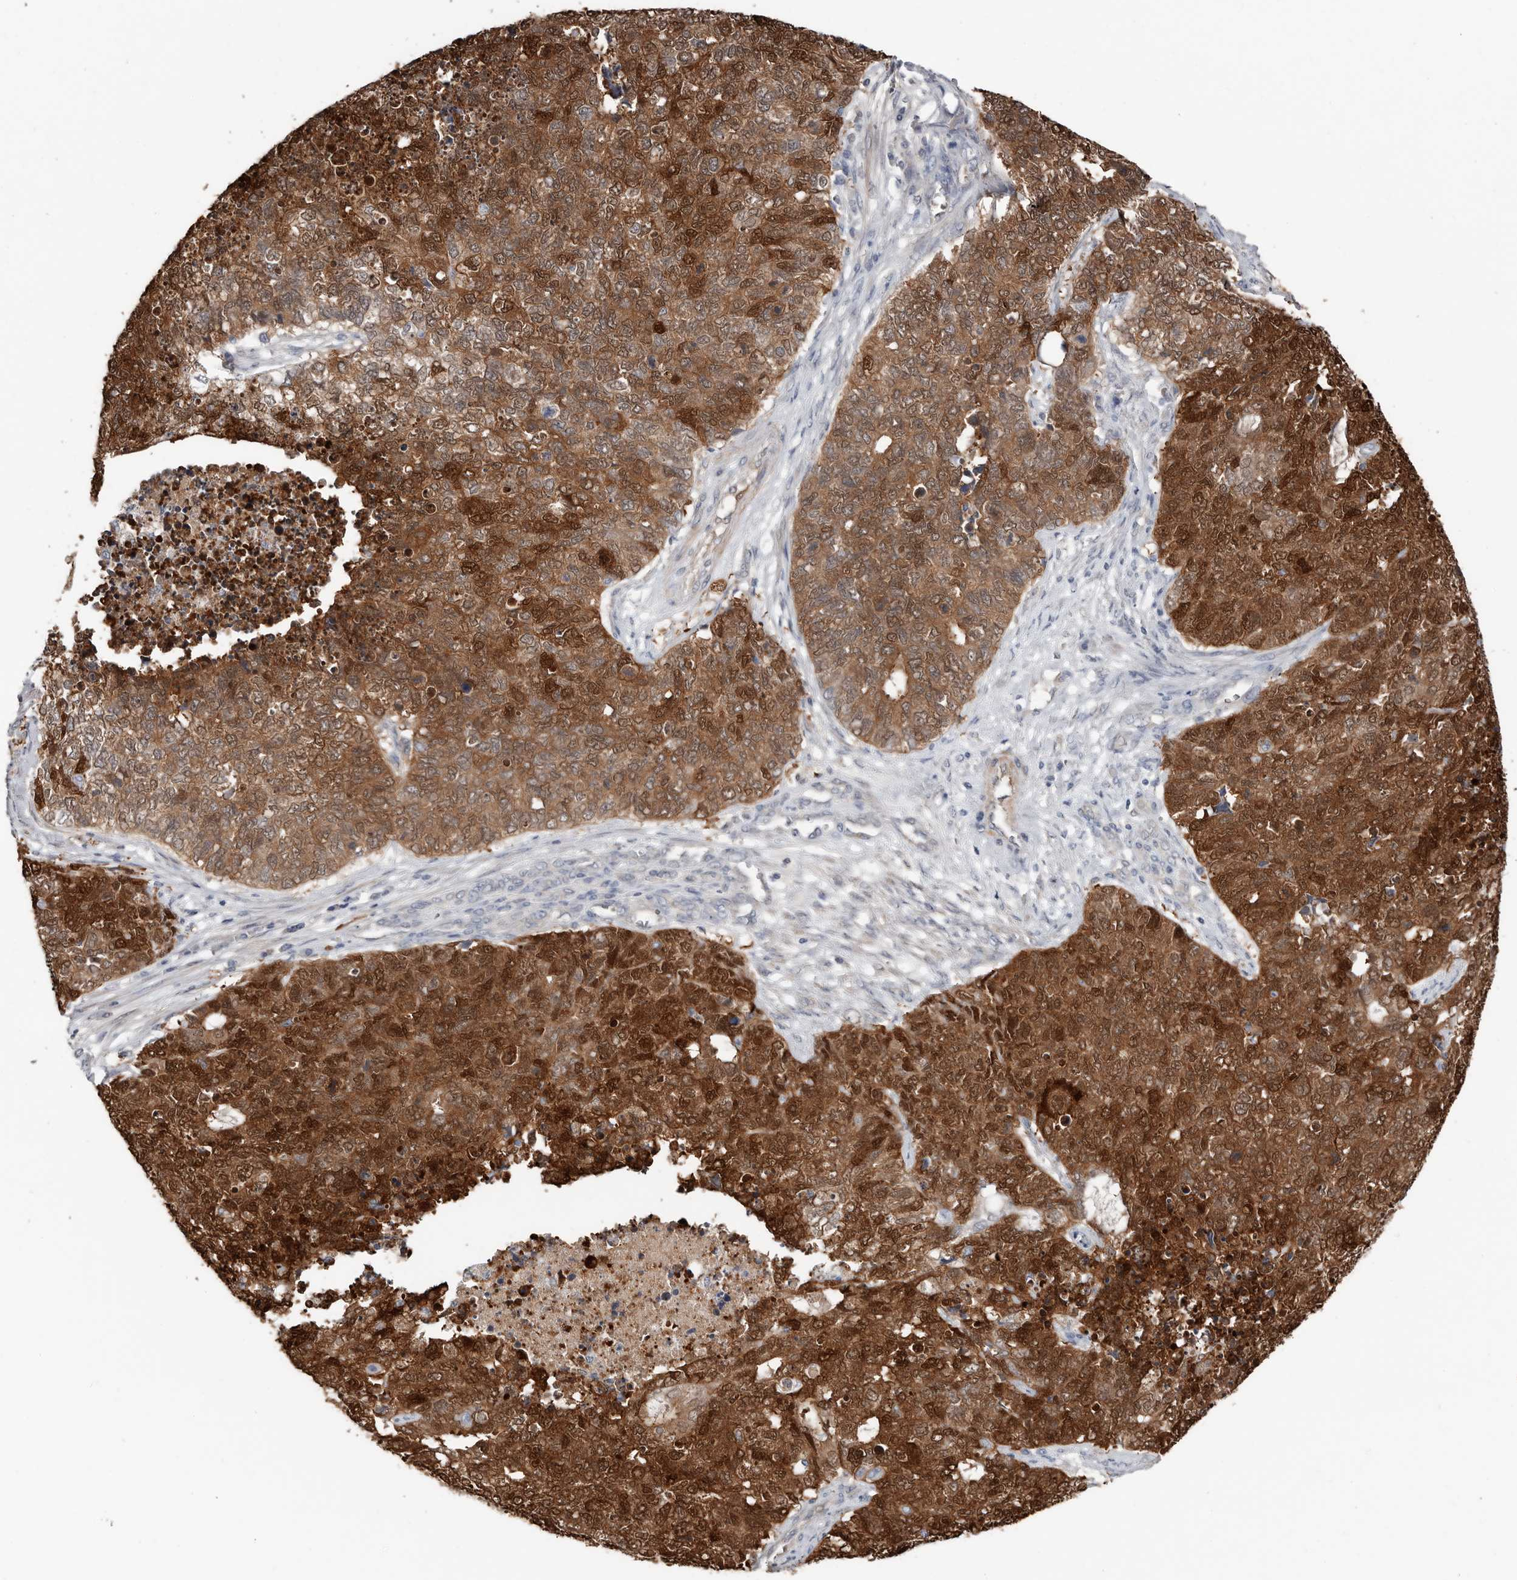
{"staining": {"intensity": "strong", "quantity": ">75%", "location": "cytoplasmic/membranous,nuclear"}, "tissue": "cervical cancer", "cell_type": "Tumor cells", "image_type": "cancer", "snomed": [{"axis": "morphology", "description": "Squamous cell carcinoma, NOS"}, {"axis": "topography", "description": "Cervix"}], "caption": "DAB (3,3'-diaminobenzidine) immunohistochemical staining of cervical cancer exhibits strong cytoplasmic/membranous and nuclear protein positivity in approximately >75% of tumor cells. The protein is shown in brown color, while the nuclei are stained blue.", "gene": "ASRGL1", "patient": {"sex": "female", "age": 63}}